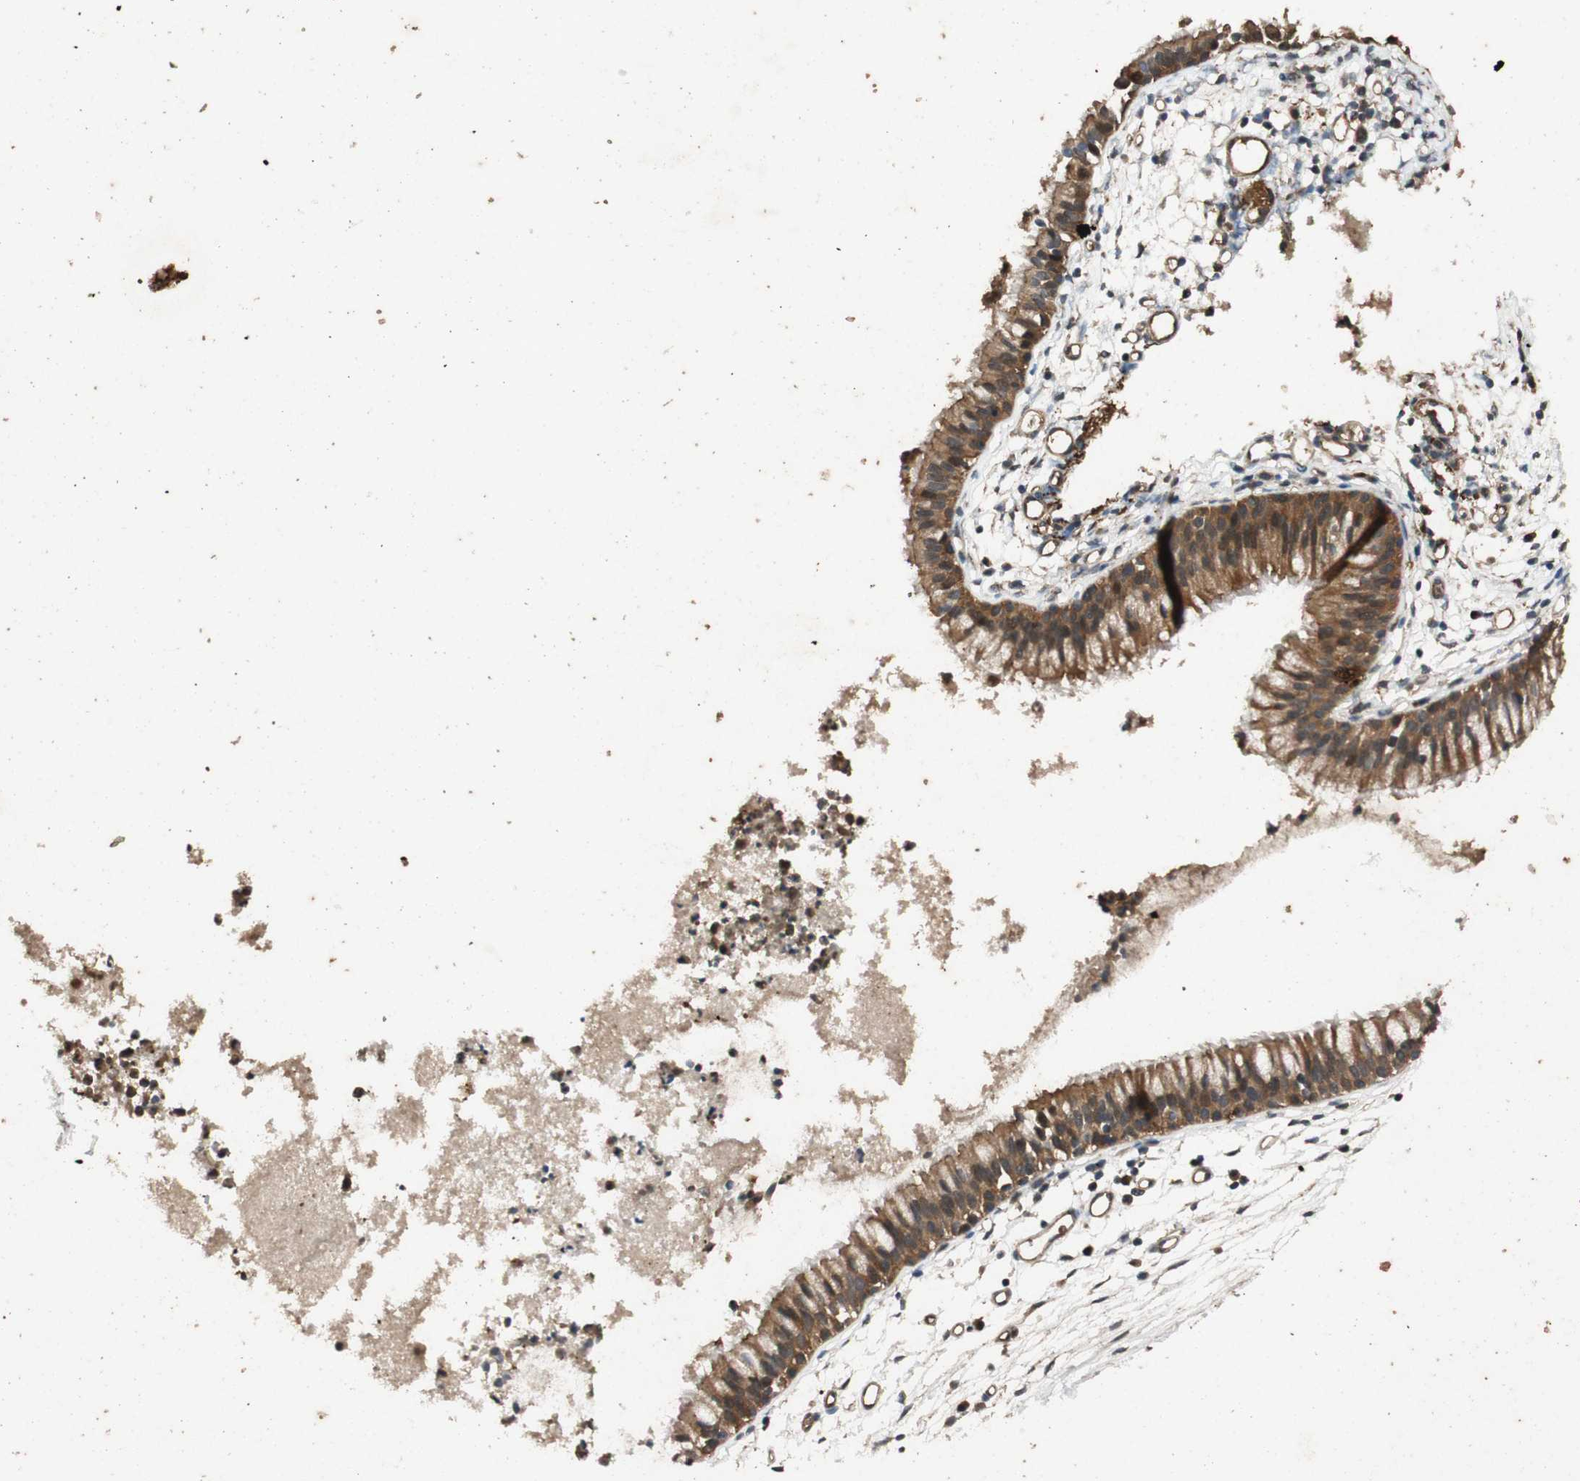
{"staining": {"intensity": "moderate", "quantity": ">75%", "location": "cytoplasmic/membranous"}, "tissue": "nasopharynx", "cell_type": "Respiratory epithelial cells", "image_type": "normal", "snomed": [{"axis": "morphology", "description": "Normal tissue, NOS"}, {"axis": "topography", "description": "Nasopharynx"}], "caption": "Protein analysis of unremarkable nasopharynx reveals moderate cytoplasmic/membranous staining in approximately >75% of respiratory epithelial cells.", "gene": "EPHA8", "patient": {"sex": "male", "age": 21}}